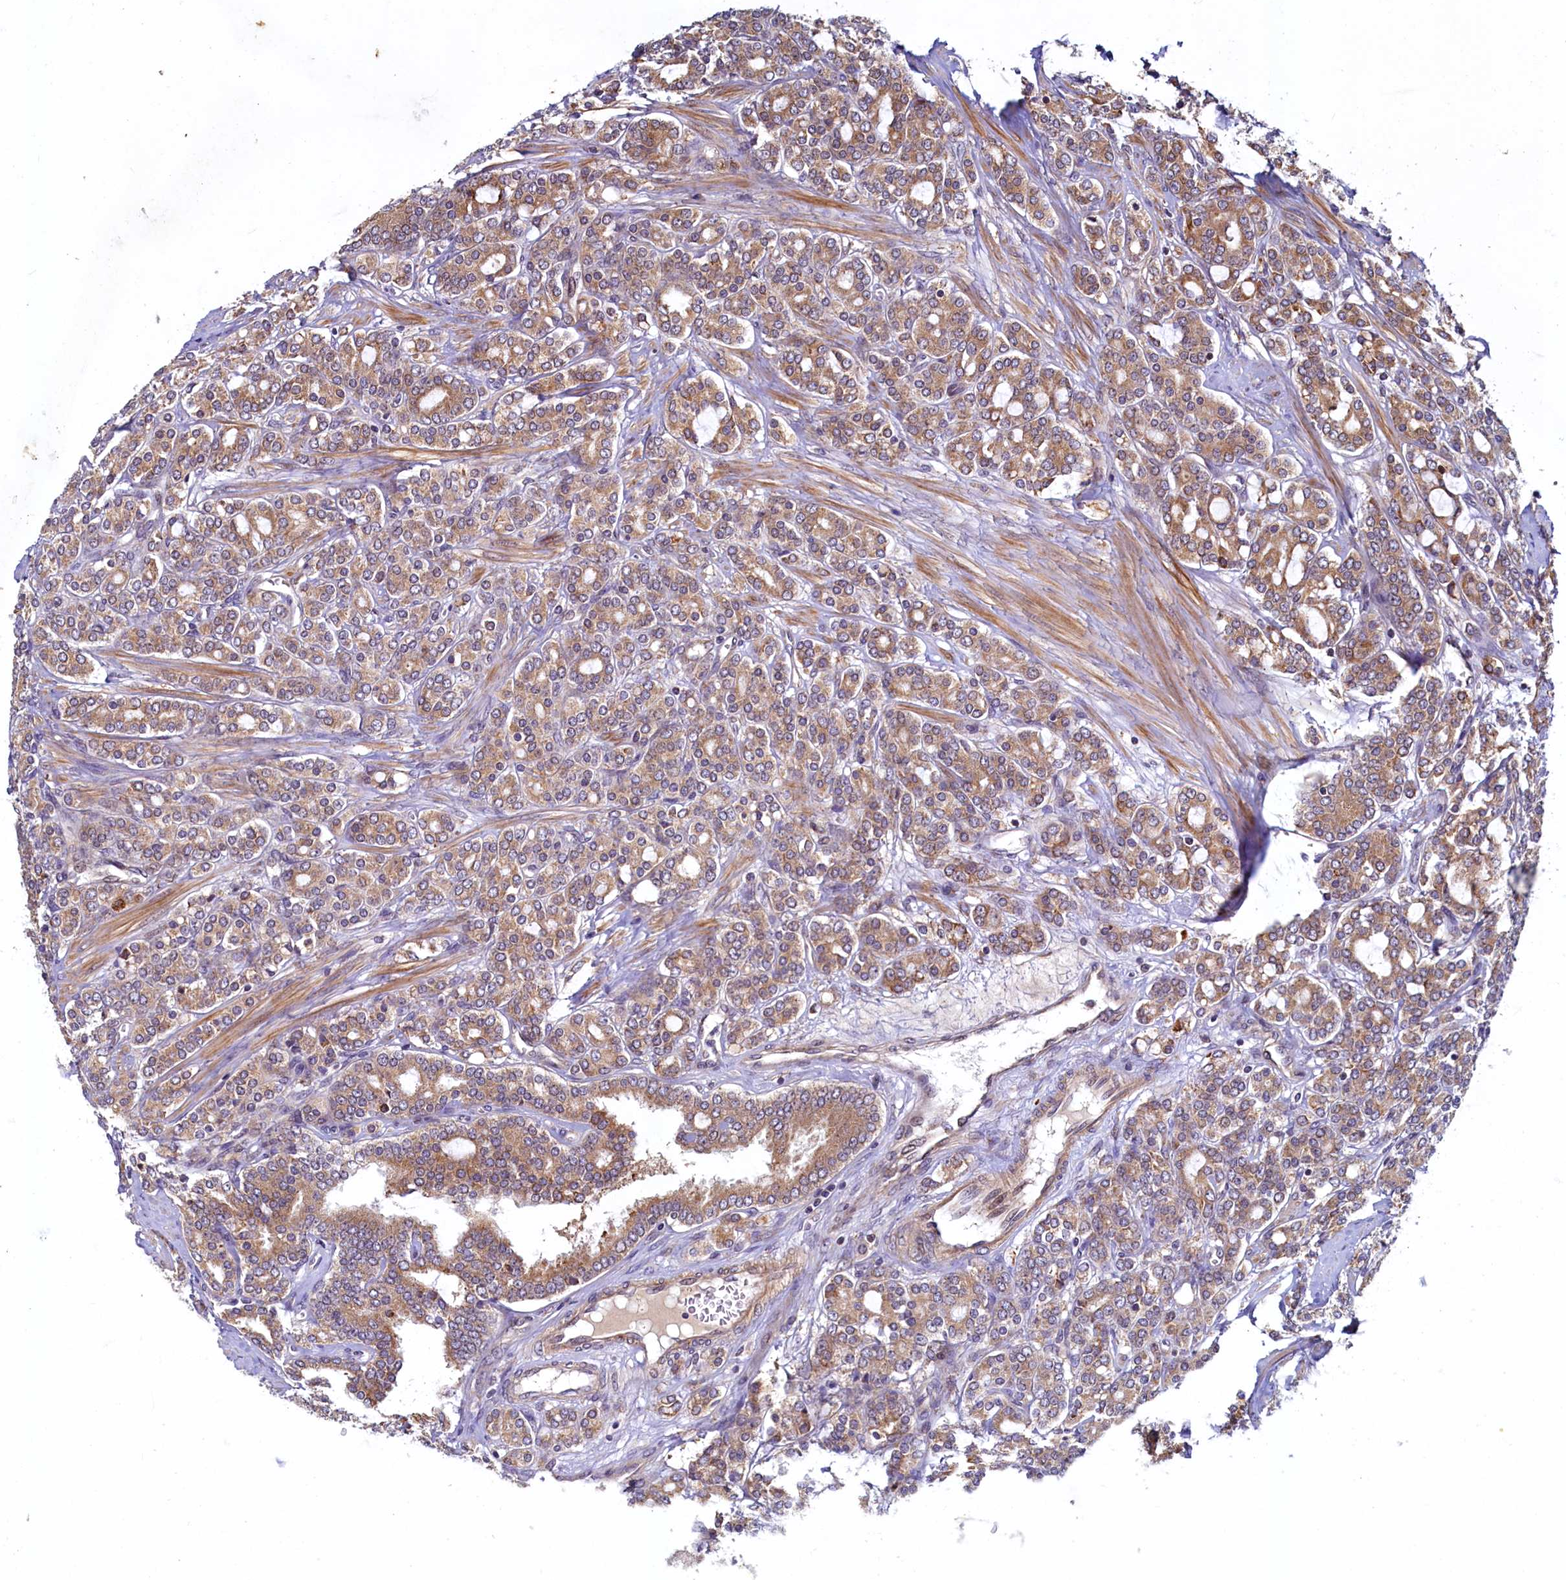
{"staining": {"intensity": "moderate", "quantity": ">75%", "location": "cytoplasmic/membranous"}, "tissue": "prostate cancer", "cell_type": "Tumor cells", "image_type": "cancer", "snomed": [{"axis": "morphology", "description": "Adenocarcinoma, High grade"}, {"axis": "topography", "description": "Prostate"}], "caption": "An image showing moderate cytoplasmic/membranous expression in about >75% of tumor cells in prostate cancer (high-grade adenocarcinoma), as visualized by brown immunohistochemical staining.", "gene": "SLC16A14", "patient": {"sex": "male", "age": 62}}